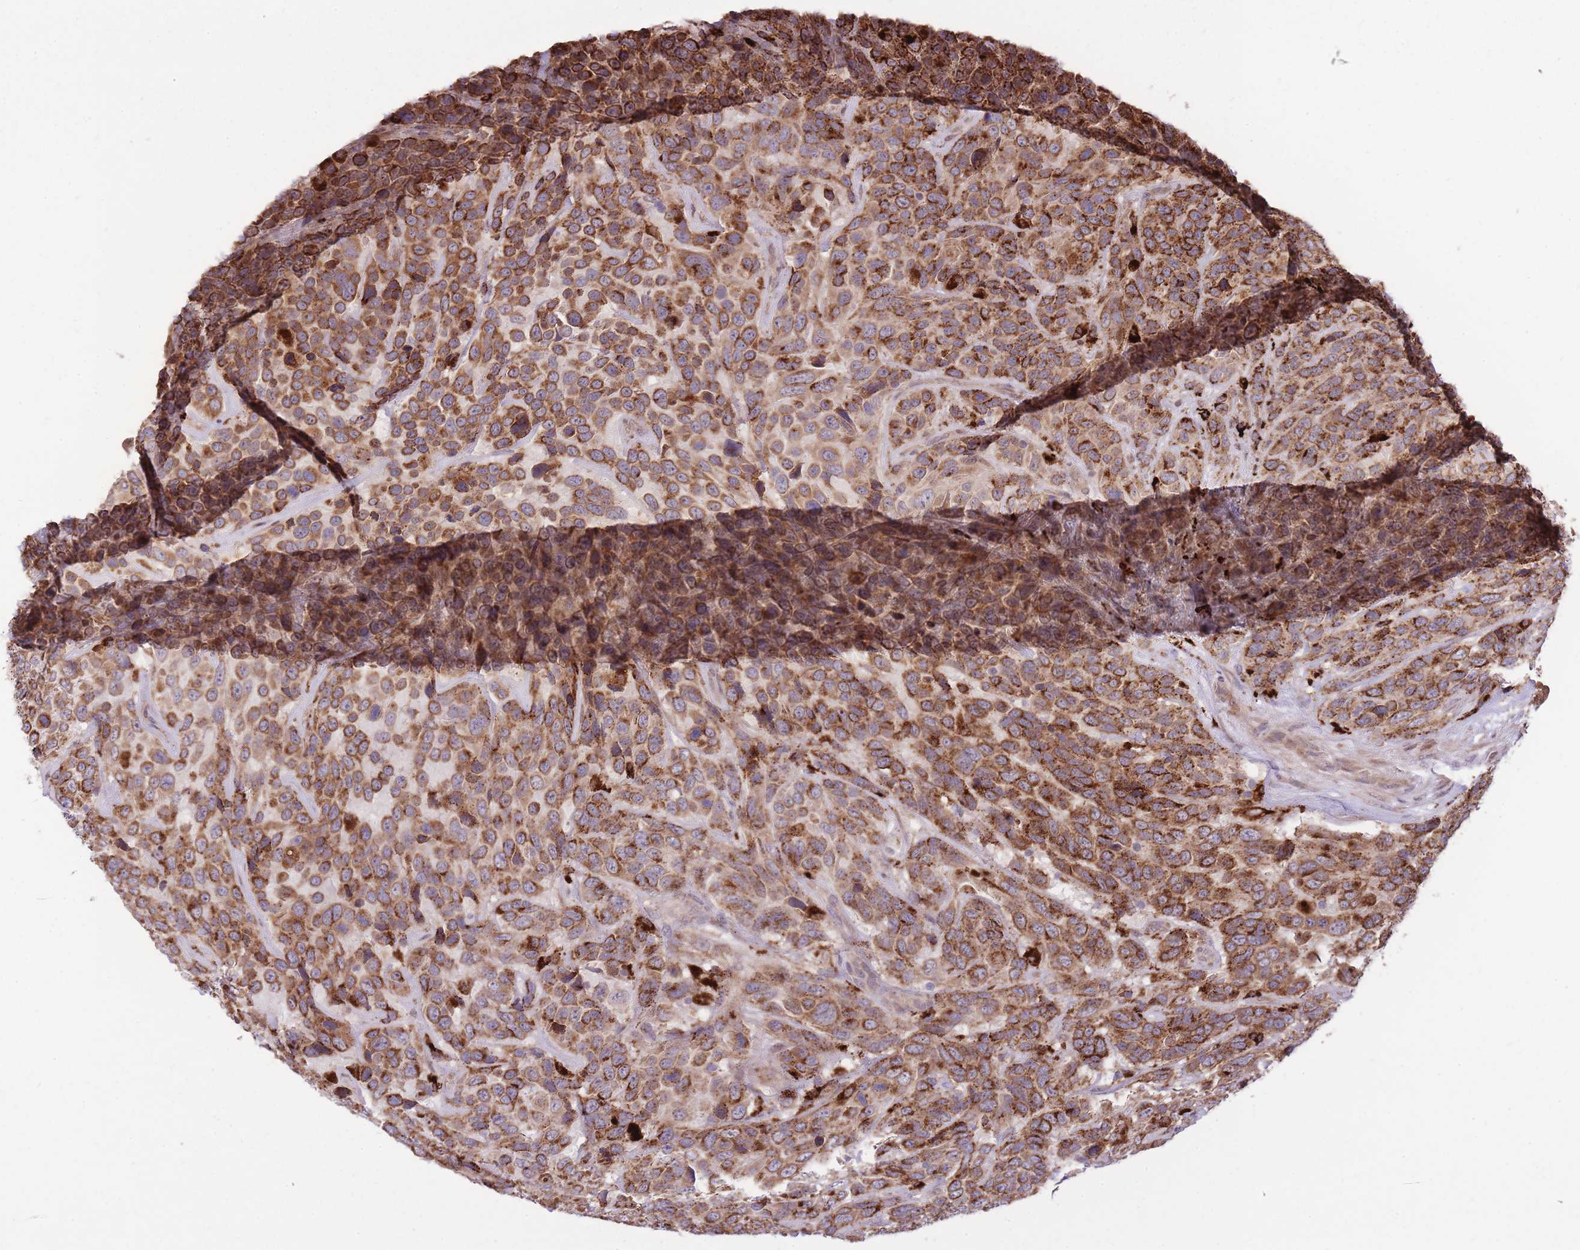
{"staining": {"intensity": "moderate", "quantity": ">75%", "location": "cytoplasmic/membranous"}, "tissue": "urothelial cancer", "cell_type": "Tumor cells", "image_type": "cancer", "snomed": [{"axis": "morphology", "description": "Urothelial carcinoma, High grade"}, {"axis": "topography", "description": "Urinary bladder"}], "caption": "Human urothelial cancer stained with a protein marker reveals moderate staining in tumor cells.", "gene": "POLR3F", "patient": {"sex": "female", "age": 70}}